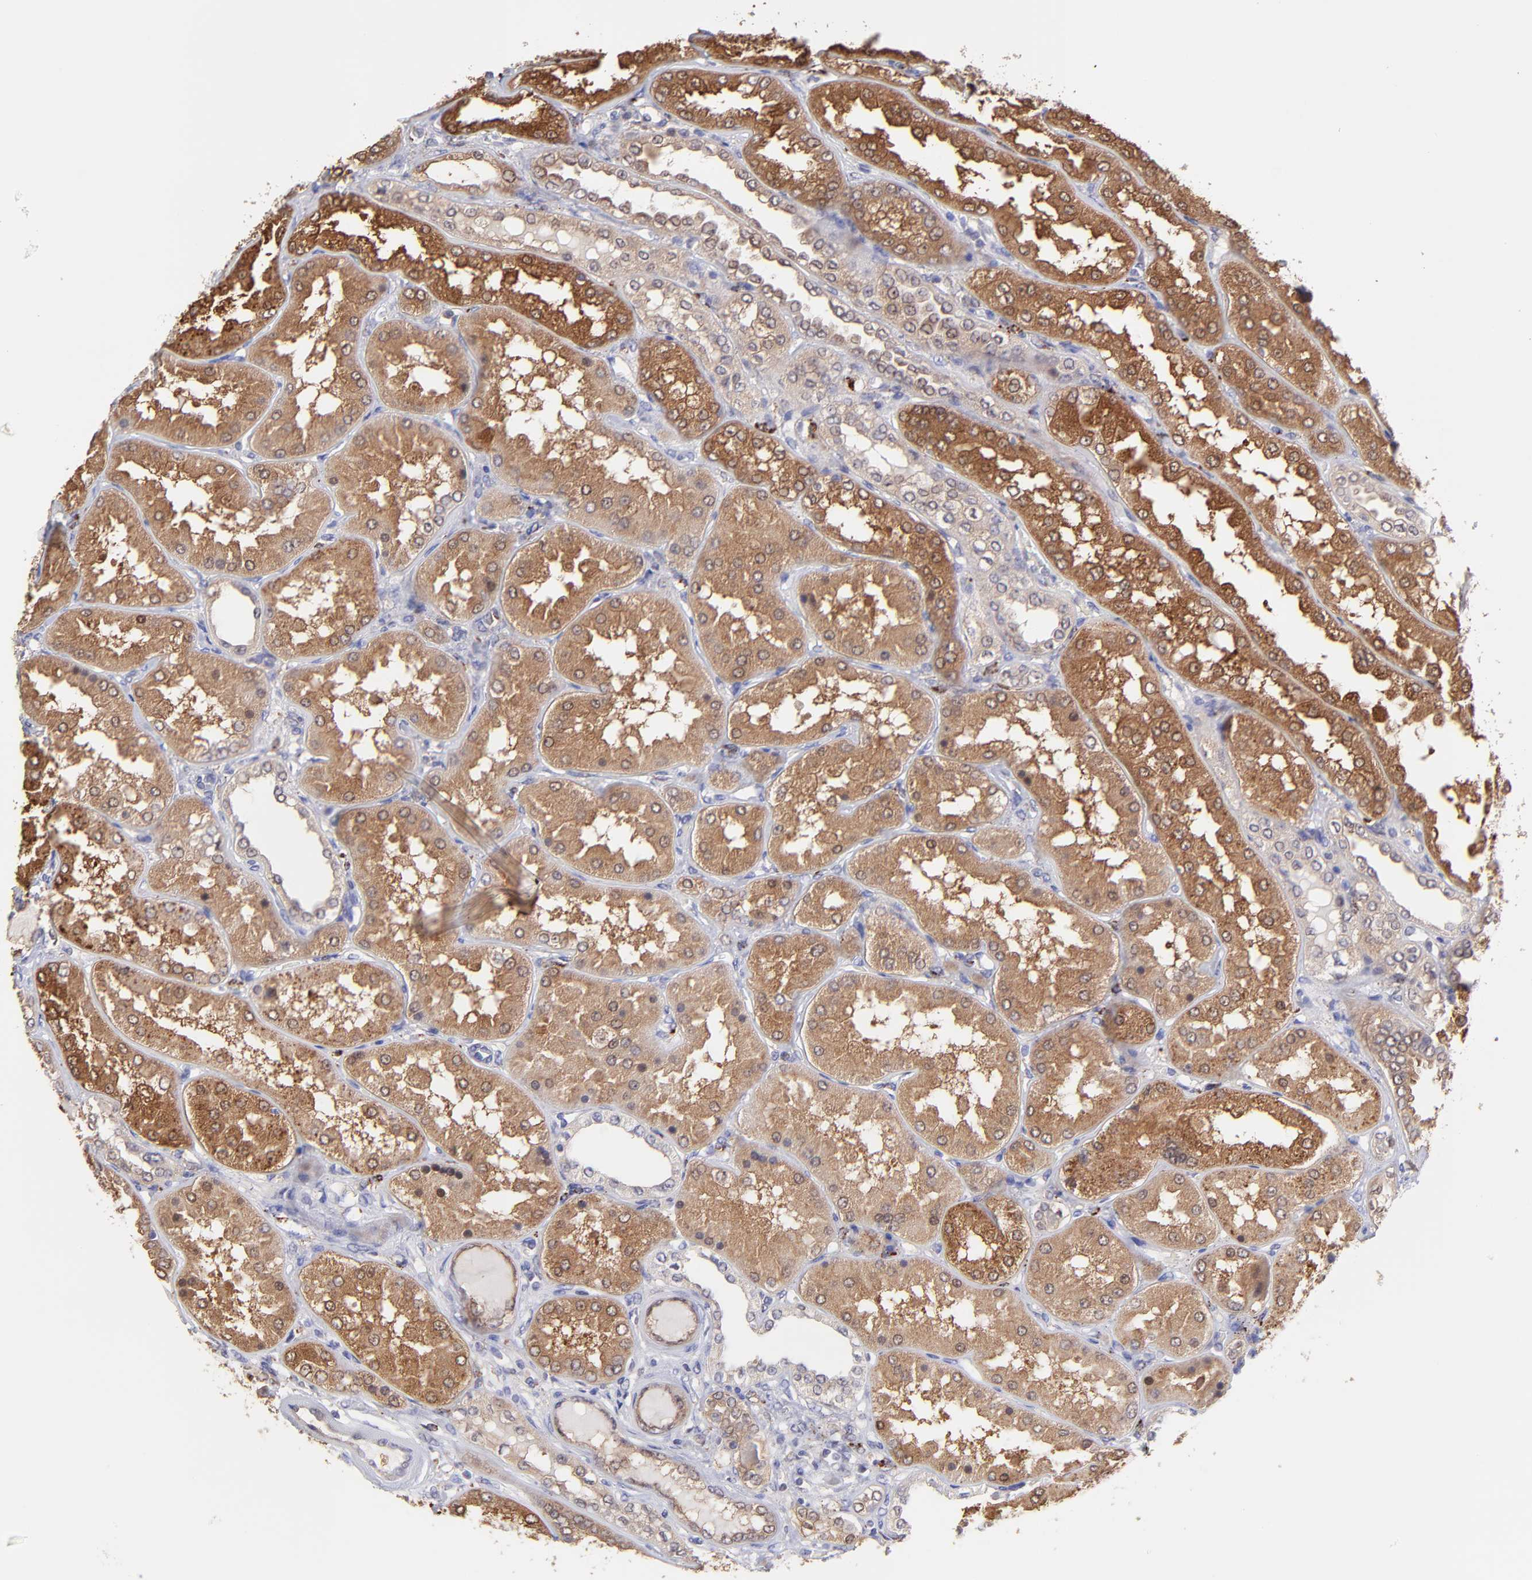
{"staining": {"intensity": "weak", "quantity": "<25%", "location": "nuclear"}, "tissue": "kidney", "cell_type": "Cells in glomeruli", "image_type": "normal", "snomed": [{"axis": "morphology", "description": "Normal tissue, NOS"}, {"axis": "topography", "description": "Kidney"}], "caption": "High power microscopy image of an IHC micrograph of unremarkable kidney, revealing no significant expression in cells in glomeruli.", "gene": "HYAL1", "patient": {"sex": "female", "age": 56}}